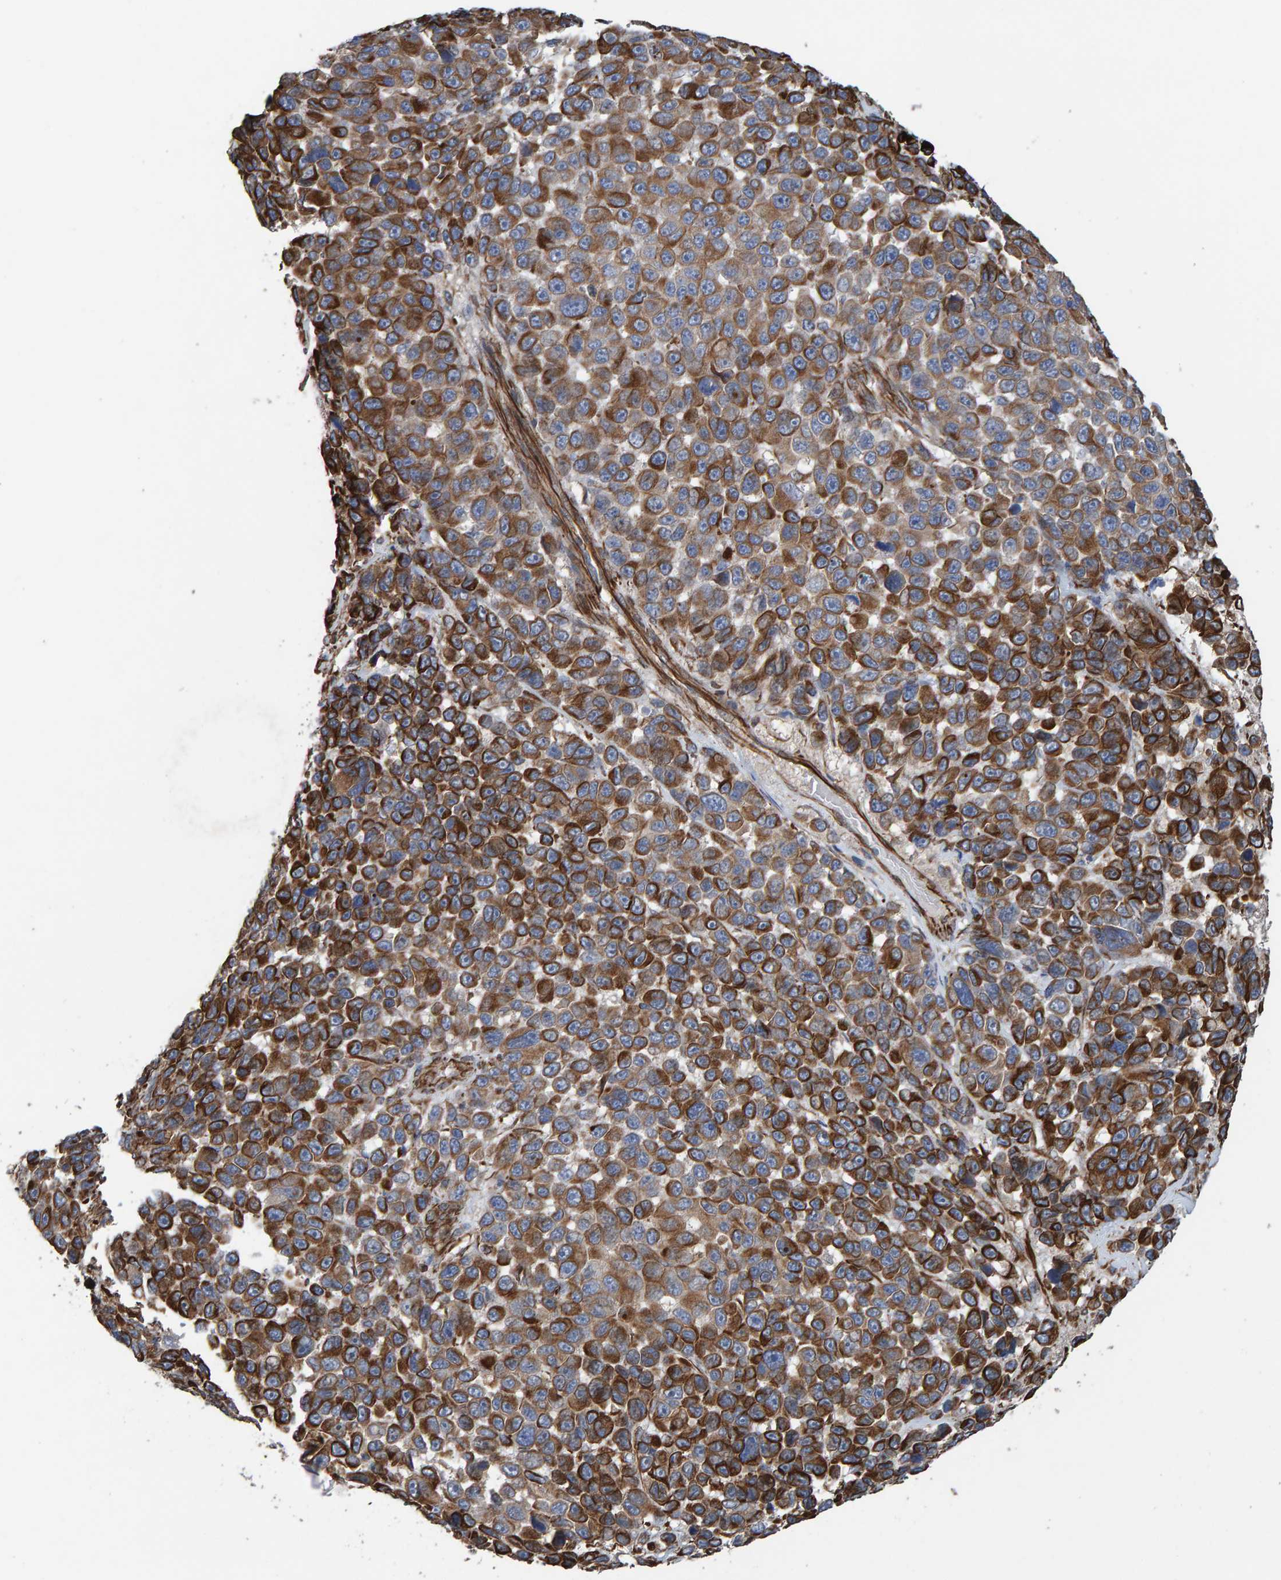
{"staining": {"intensity": "strong", "quantity": ">75%", "location": "cytoplasmic/membranous"}, "tissue": "melanoma", "cell_type": "Tumor cells", "image_type": "cancer", "snomed": [{"axis": "morphology", "description": "Malignant melanoma, NOS"}, {"axis": "topography", "description": "Skin"}], "caption": "Strong cytoplasmic/membranous staining for a protein is seen in approximately >75% of tumor cells of melanoma using IHC.", "gene": "ZNF347", "patient": {"sex": "male", "age": 53}}